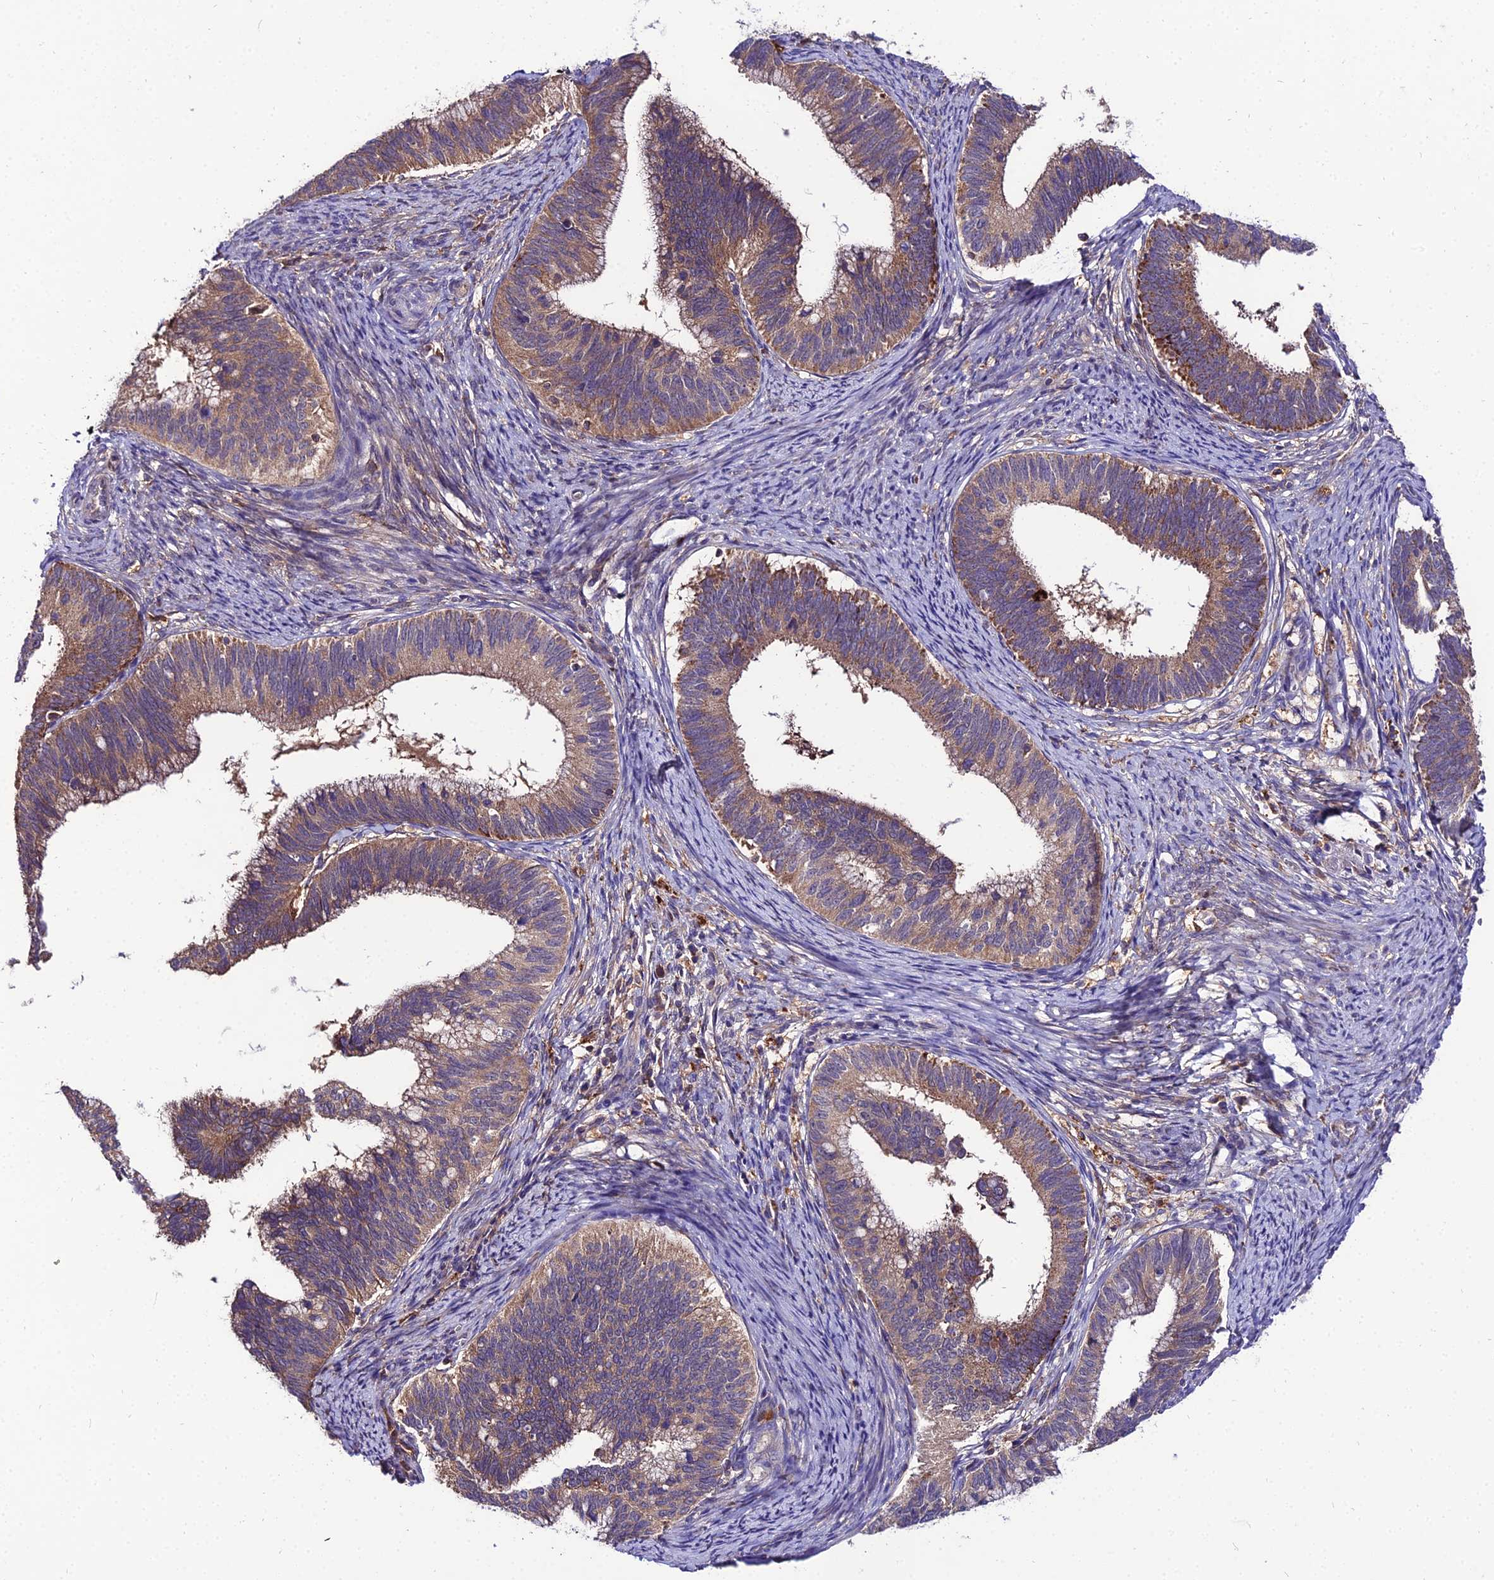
{"staining": {"intensity": "moderate", "quantity": "25%-75%", "location": "cytoplasmic/membranous"}, "tissue": "cervical cancer", "cell_type": "Tumor cells", "image_type": "cancer", "snomed": [{"axis": "morphology", "description": "Adenocarcinoma, NOS"}, {"axis": "topography", "description": "Cervix"}], "caption": "Tumor cells reveal medium levels of moderate cytoplasmic/membranous staining in about 25%-75% of cells in adenocarcinoma (cervical).", "gene": "C2orf69", "patient": {"sex": "female", "age": 42}}